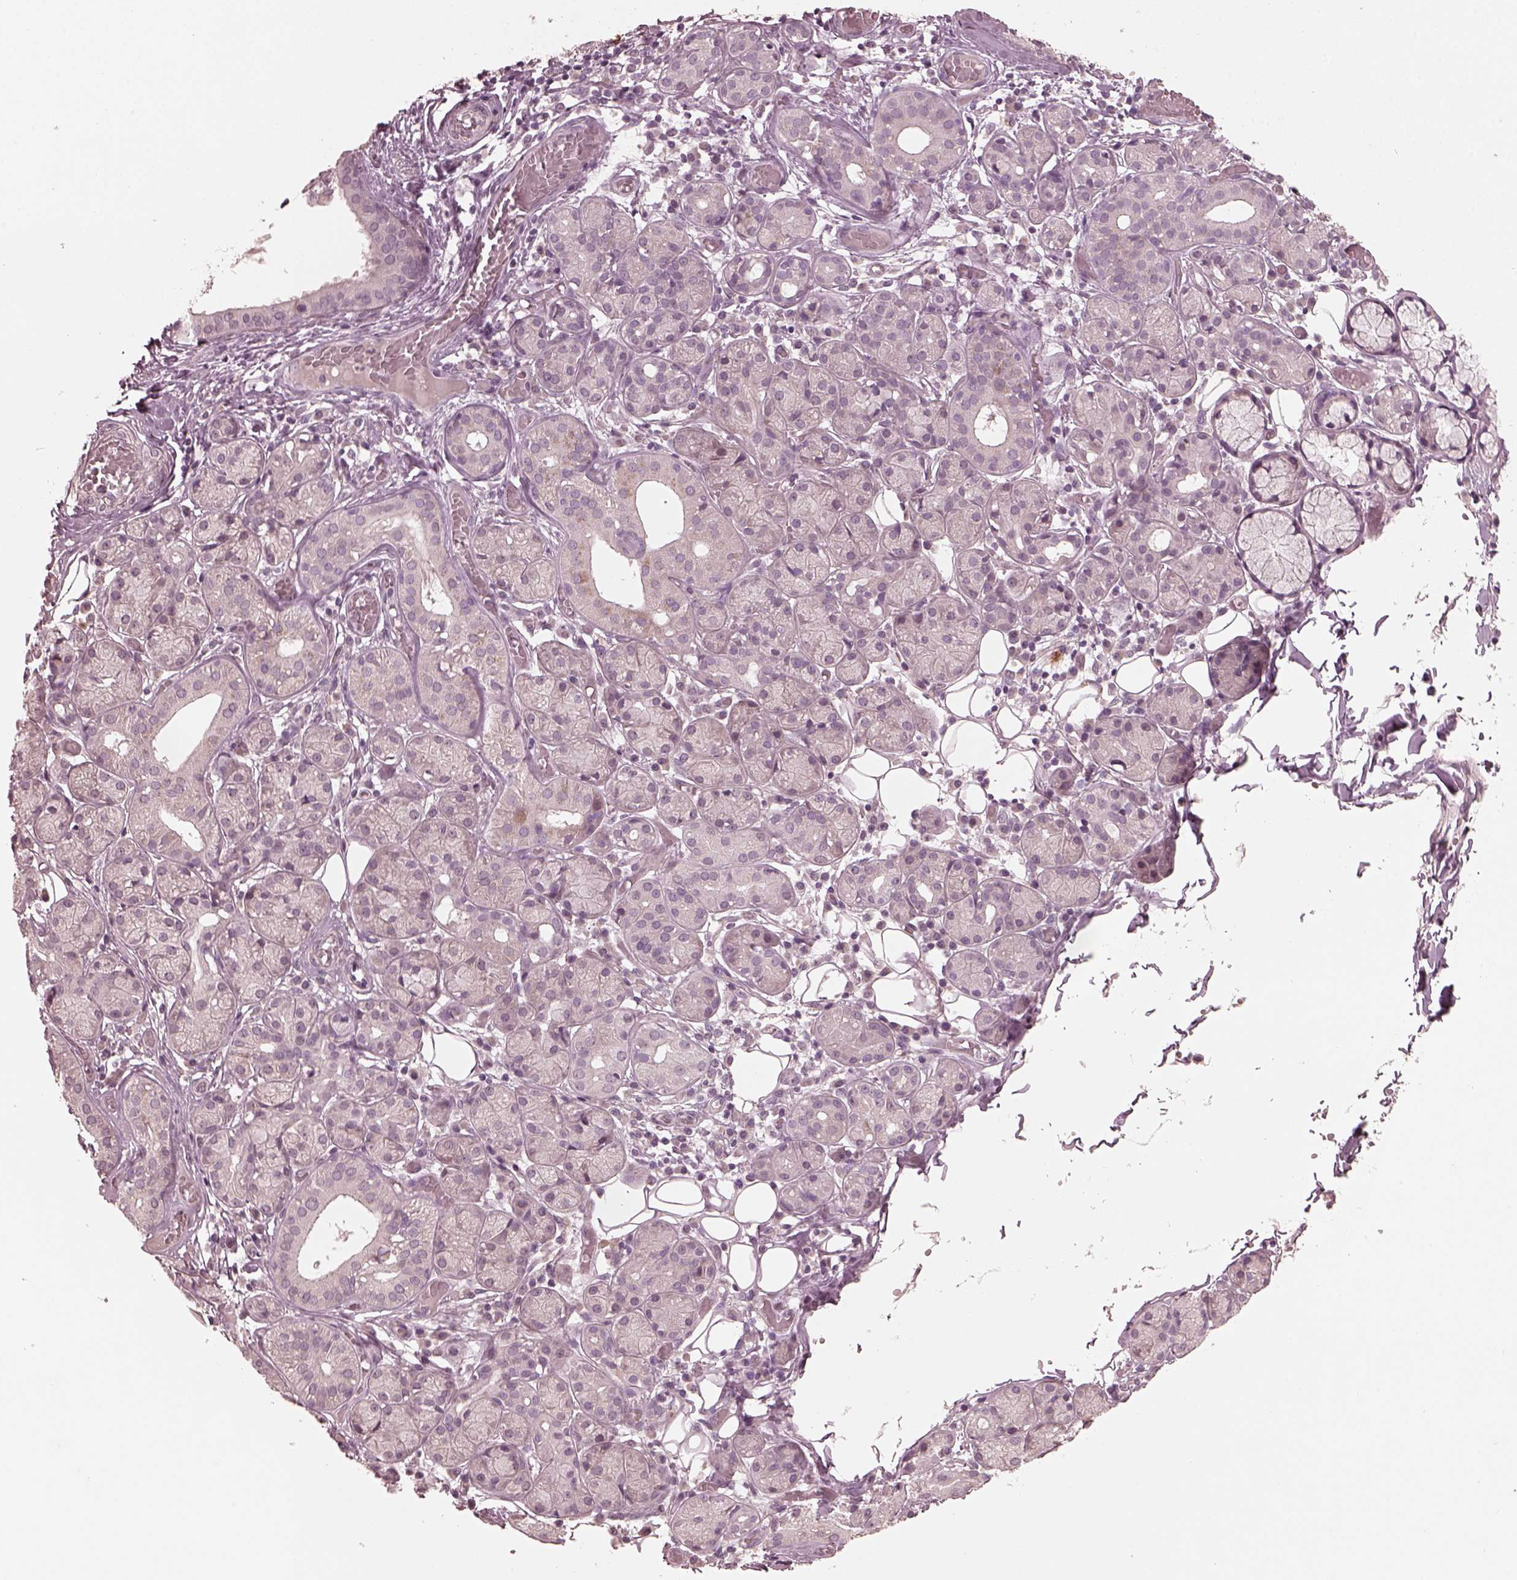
{"staining": {"intensity": "negative", "quantity": "none", "location": "none"}, "tissue": "salivary gland", "cell_type": "Glandular cells", "image_type": "normal", "snomed": [{"axis": "morphology", "description": "Normal tissue, NOS"}, {"axis": "topography", "description": "Salivary gland"}, {"axis": "topography", "description": "Peripheral nerve tissue"}], "caption": "Immunohistochemistry image of benign salivary gland stained for a protein (brown), which exhibits no expression in glandular cells. The staining was performed using DAB (3,3'-diaminobenzidine) to visualize the protein expression in brown, while the nuclei were stained in blue with hematoxylin (Magnification: 20x).", "gene": "RGS7", "patient": {"sex": "male", "age": 71}}